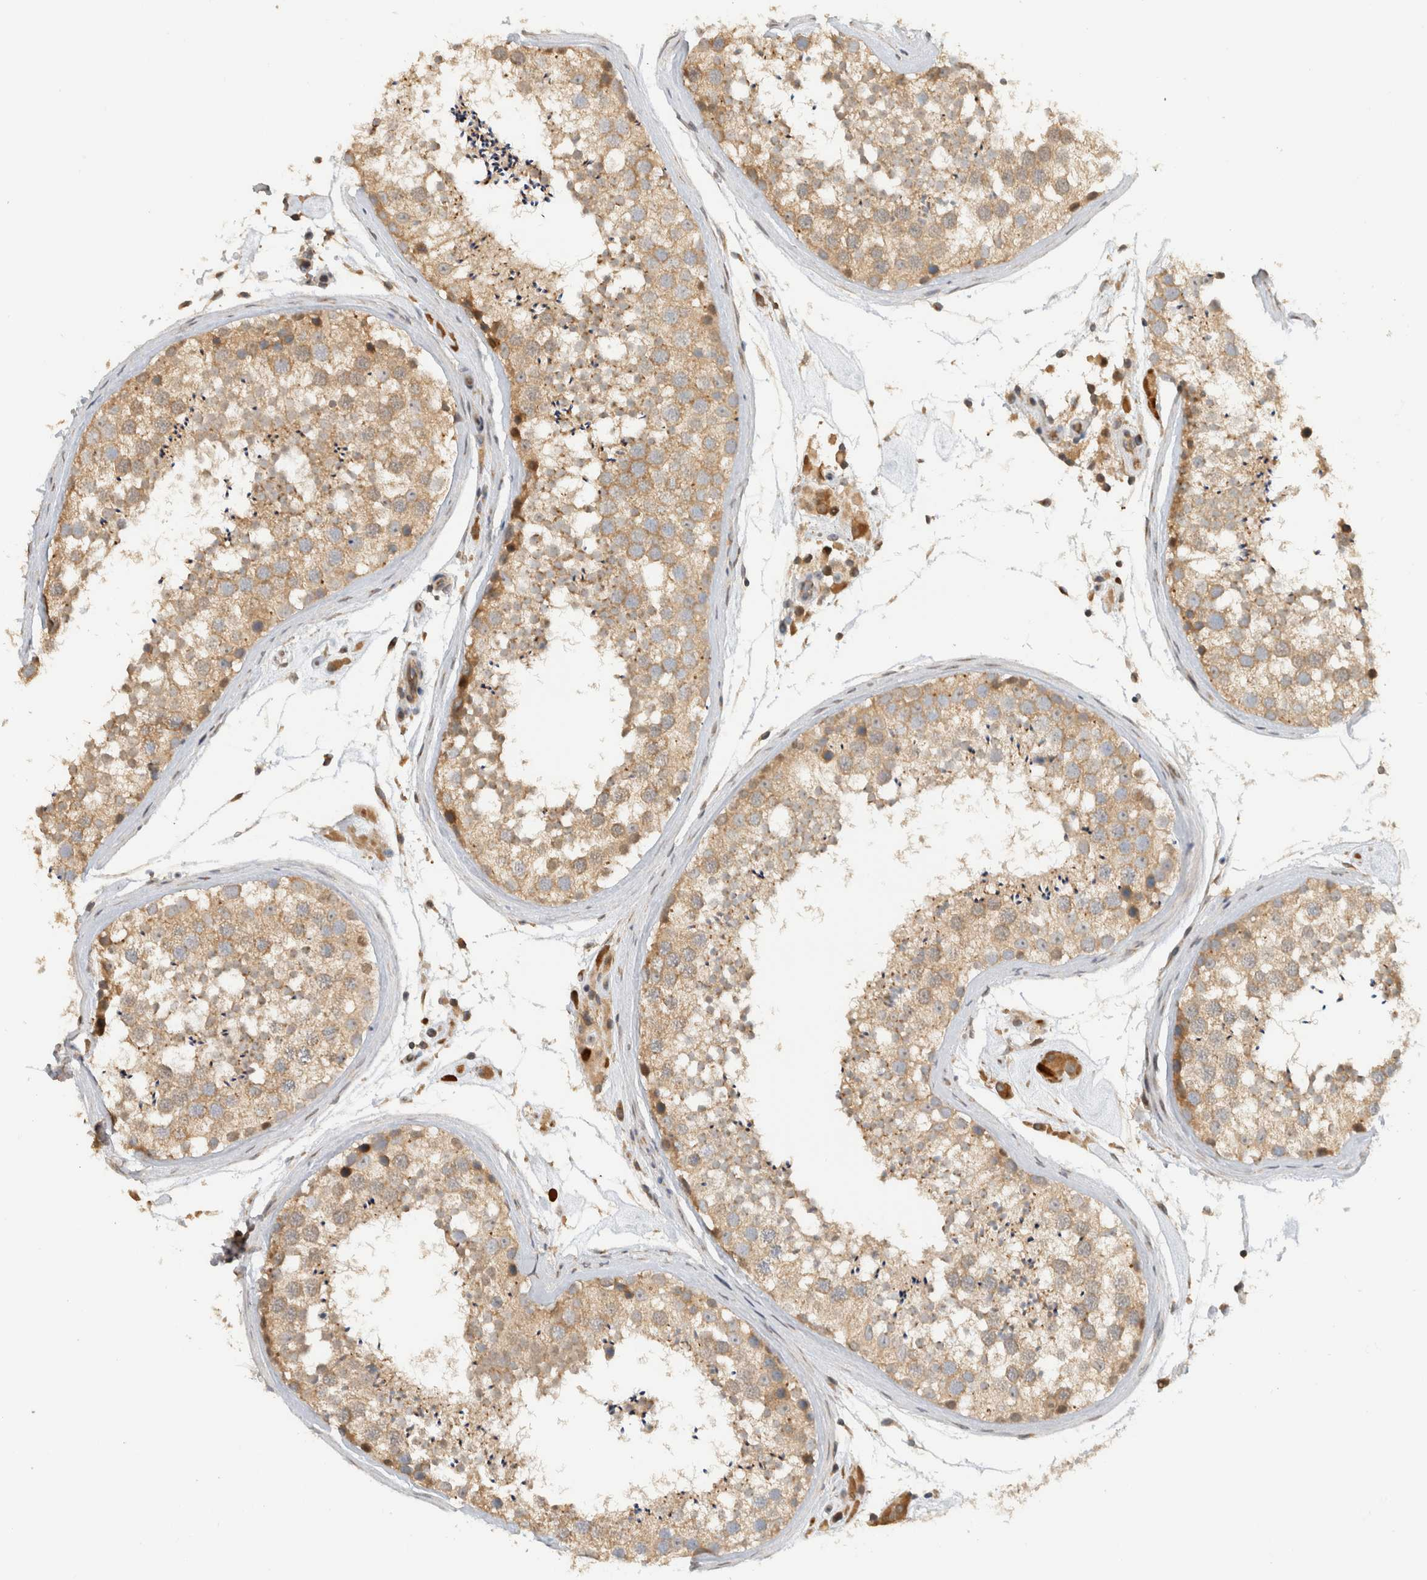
{"staining": {"intensity": "weak", "quantity": ">75%", "location": "cytoplasmic/membranous"}, "tissue": "testis", "cell_type": "Cells in seminiferous ducts", "image_type": "normal", "snomed": [{"axis": "morphology", "description": "Normal tissue, NOS"}, {"axis": "topography", "description": "Testis"}], "caption": "IHC (DAB (3,3'-diaminobenzidine)) staining of normal human testis displays weak cytoplasmic/membranous protein expression in approximately >75% of cells in seminiferous ducts. The protein is stained brown, and the nuclei are stained in blue (DAB IHC with brightfield microscopy, high magnification).", "gene": "PUM1", "patient": {"sex": "male", "age": 46}}